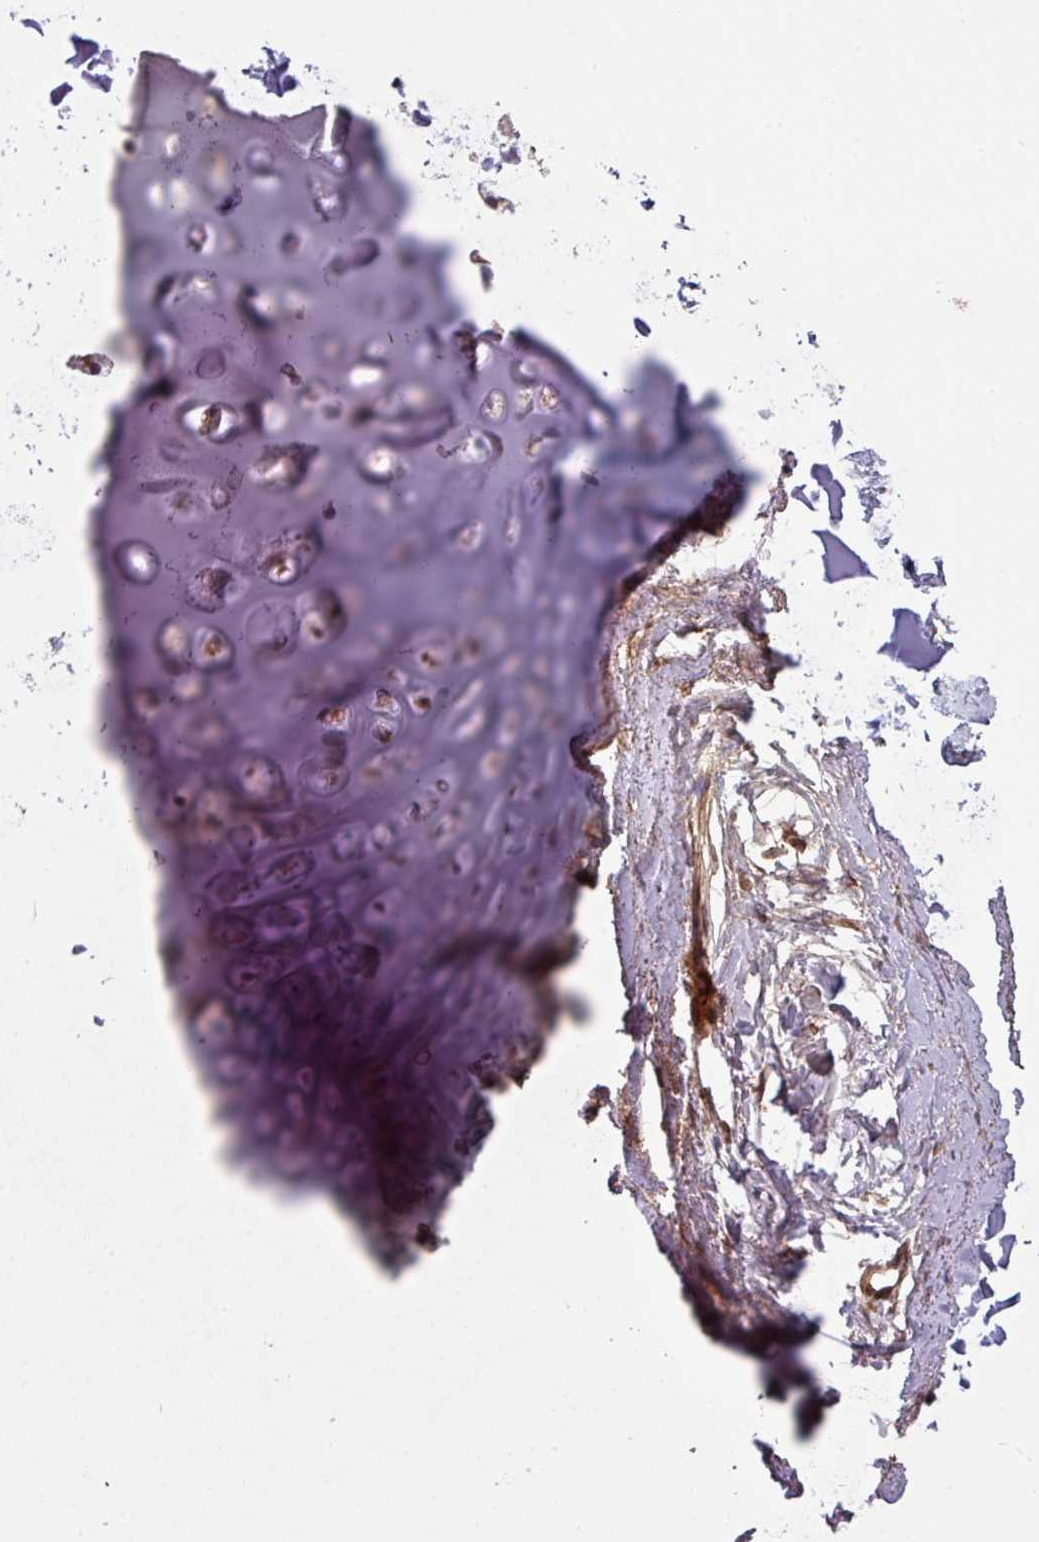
{"staining": {"intensity": "negative", "quantity": "none", "location": "none"}, "tissue": "adipose tissue", "cell_type": "Adipocytes", "image_type": "normal", "snomed": [{"axis": "morphology", "description": "Normal tissue, NOS"}, {"axis": "topography", "description": "Lymph node"}, {"axis": "topography", "description": "Cartilage tissue"}, {"axis": "topography", "description": "Bronchus"}], "caption": "Adipocytes show no significant protein staining in unremarkable adipose tissue. The staining is performed using DAB (3,3'-diaminobenzidine) brown chromogen with nuclei counter-stained in using hematoxylin.", "gene": "SNRNP25", "patient": {"sex": "female", "age": 70}}